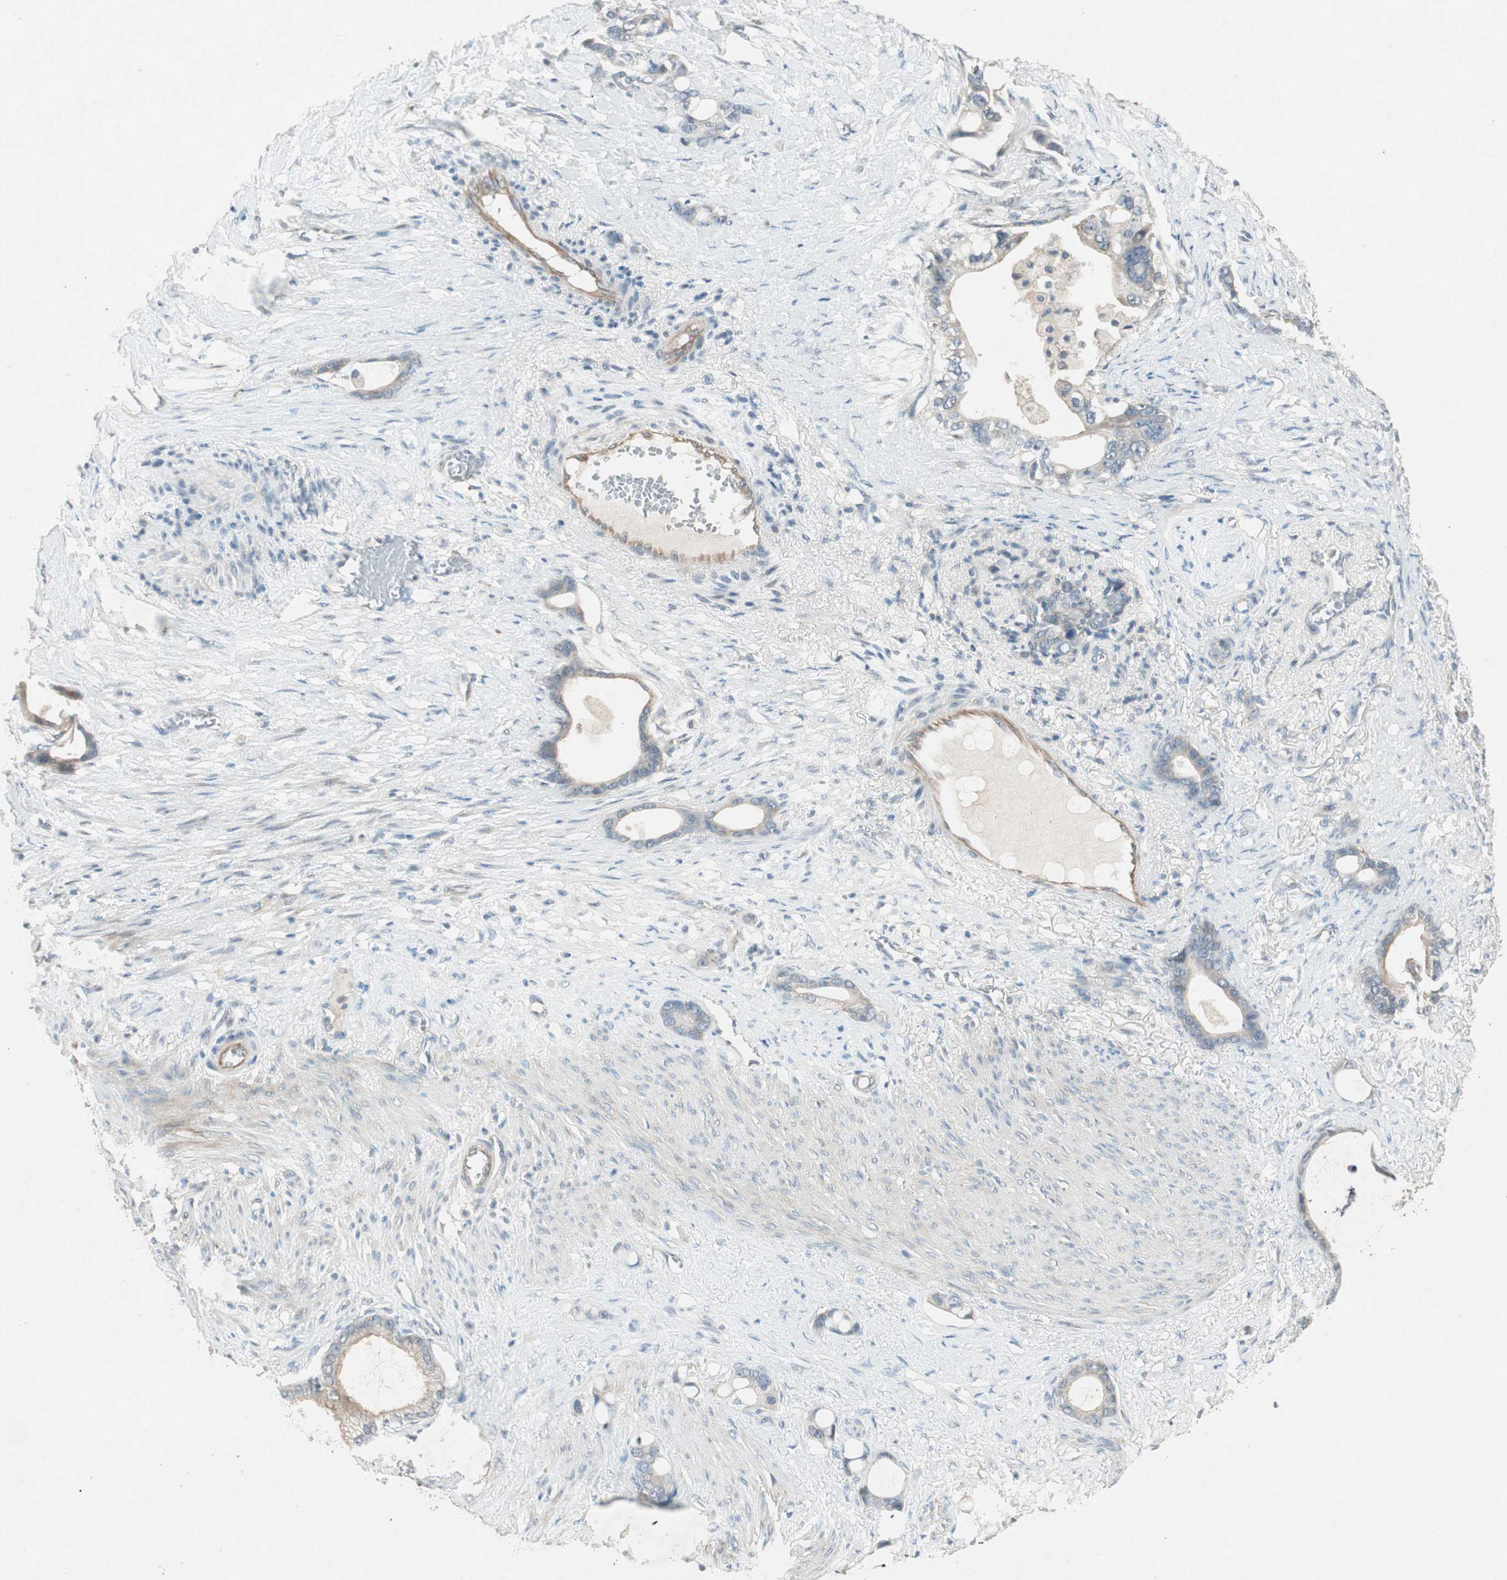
{"staining": {"intensity": "weak", "quantity": "25%-75%", "location": "cytoplasmic/membranous"}, "tissue": "stomach cancer", "cell_type": "Tumor cells", "image_type": "cancer", "snomed": [{"axis": "morphology", "description": "Adenocarcinoma, NOS"}, {"axis": "topography", "description": "Stomach"}], "caption": "Adenocarcinoma (stomach) stained with immunohistochemistry demonstrates weak cytoplasmic/membranous staining in approximately 25%-75% of tumor cells. (Stains: DAB in brown, nuclei in blue, Microscopy: brightfield microscopy at high magnification).", "gene": "NCLN", "patient": {"sex": "female", "age": 75}}